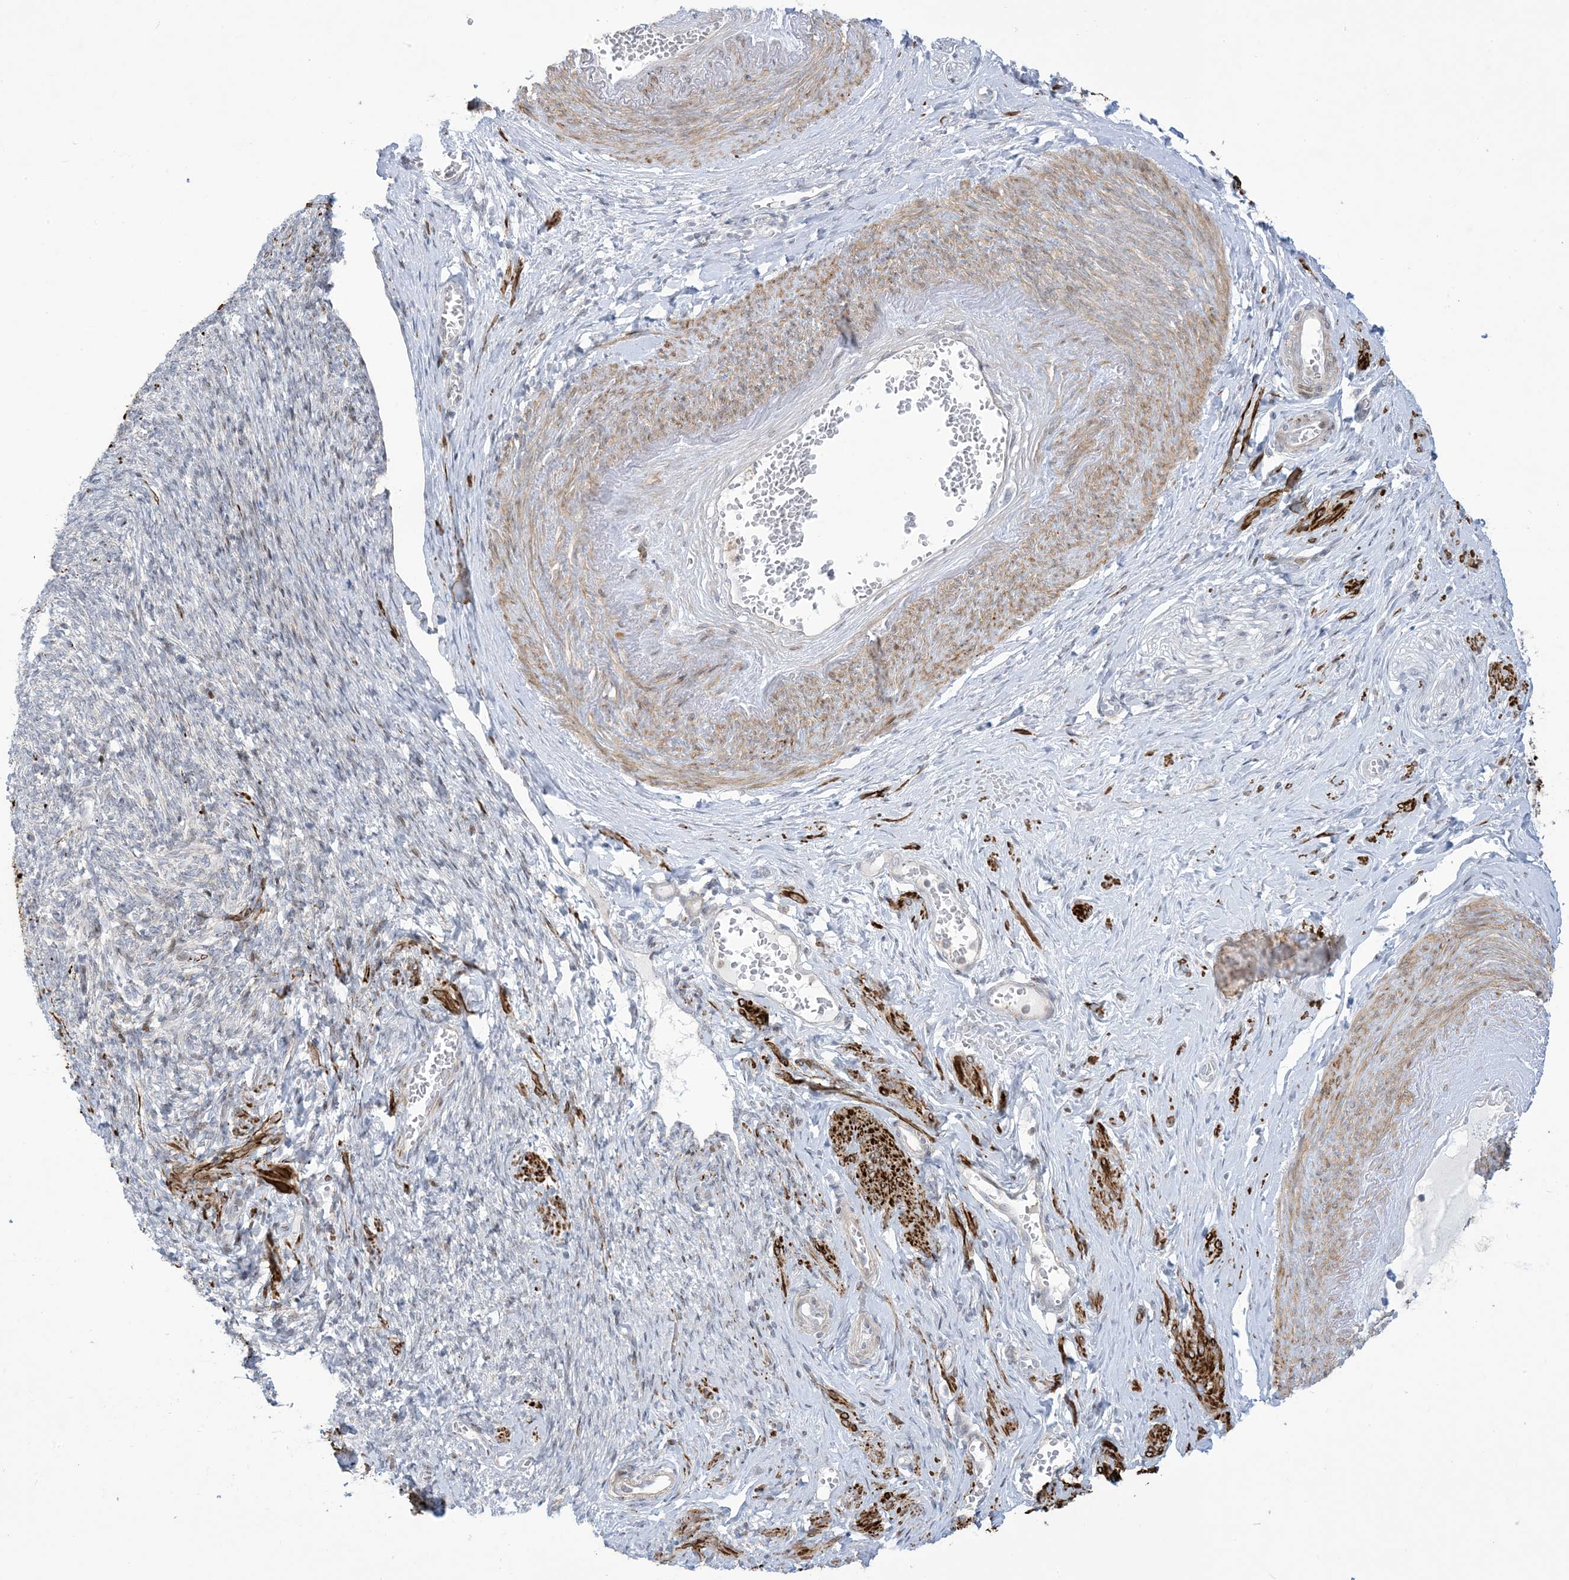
{"staining": {"intensity": "negative", "quantity": "none", "location": "none"}, "tissue": "adipose tissue", "cell_type": "Adipocytes", "image_type": "normal", "snomed": [{"axis": "morphology", "description": "Normal tissue, NOS"}, {"axis": "topography", "description": "Vascular tissue"}, {"axis": "topography", "description": "Fallopian tube"}, {"axis": "topography", "description": "Ovary"}], "caption": "There is no significant staining in adipocytes of adipose tissue. (DAB (3,3'-diaminobenzidine) immunohistochemistry with hematoxylin counter stain).", "gene": "AFTPH", "patient": {"sex": "female", "age": 67}}